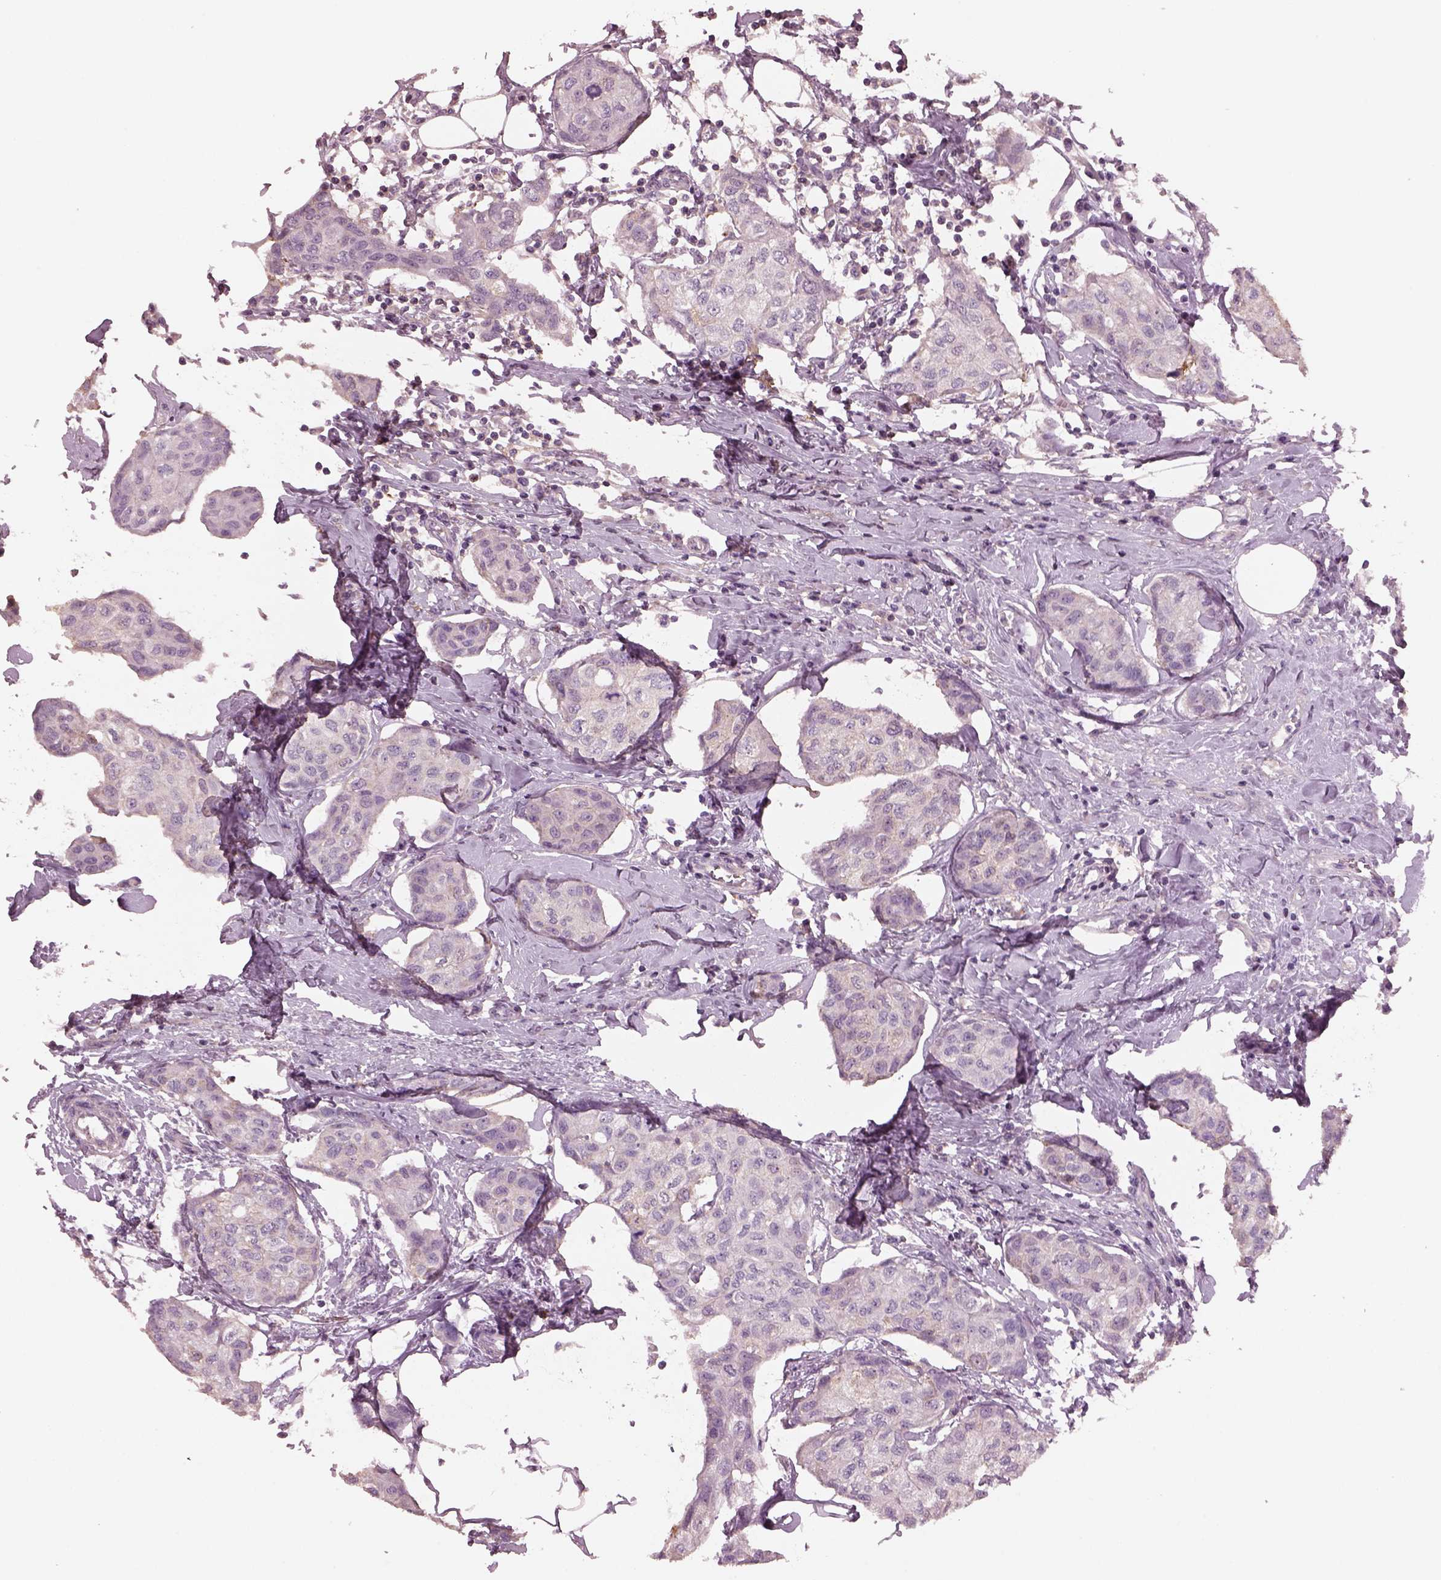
{"staining": {"intensity": "negative", "quantity": "none", "location": "none"}, "tissue": "breast cancer", "cell_type": "Tumor cells", "image_type": "cancer", "snomed": [{"axis": "morphology", "description": "Duct carcinoma"}, {"axis": "topography", "description": "Breast"}], "caption": "Breast cancer (intraductal carcinoma) was stained to show a protein in brown. There is no significant staining in tumor cells.", "gene": "SRI", "patient": {"sex": "female", "age": 80}}